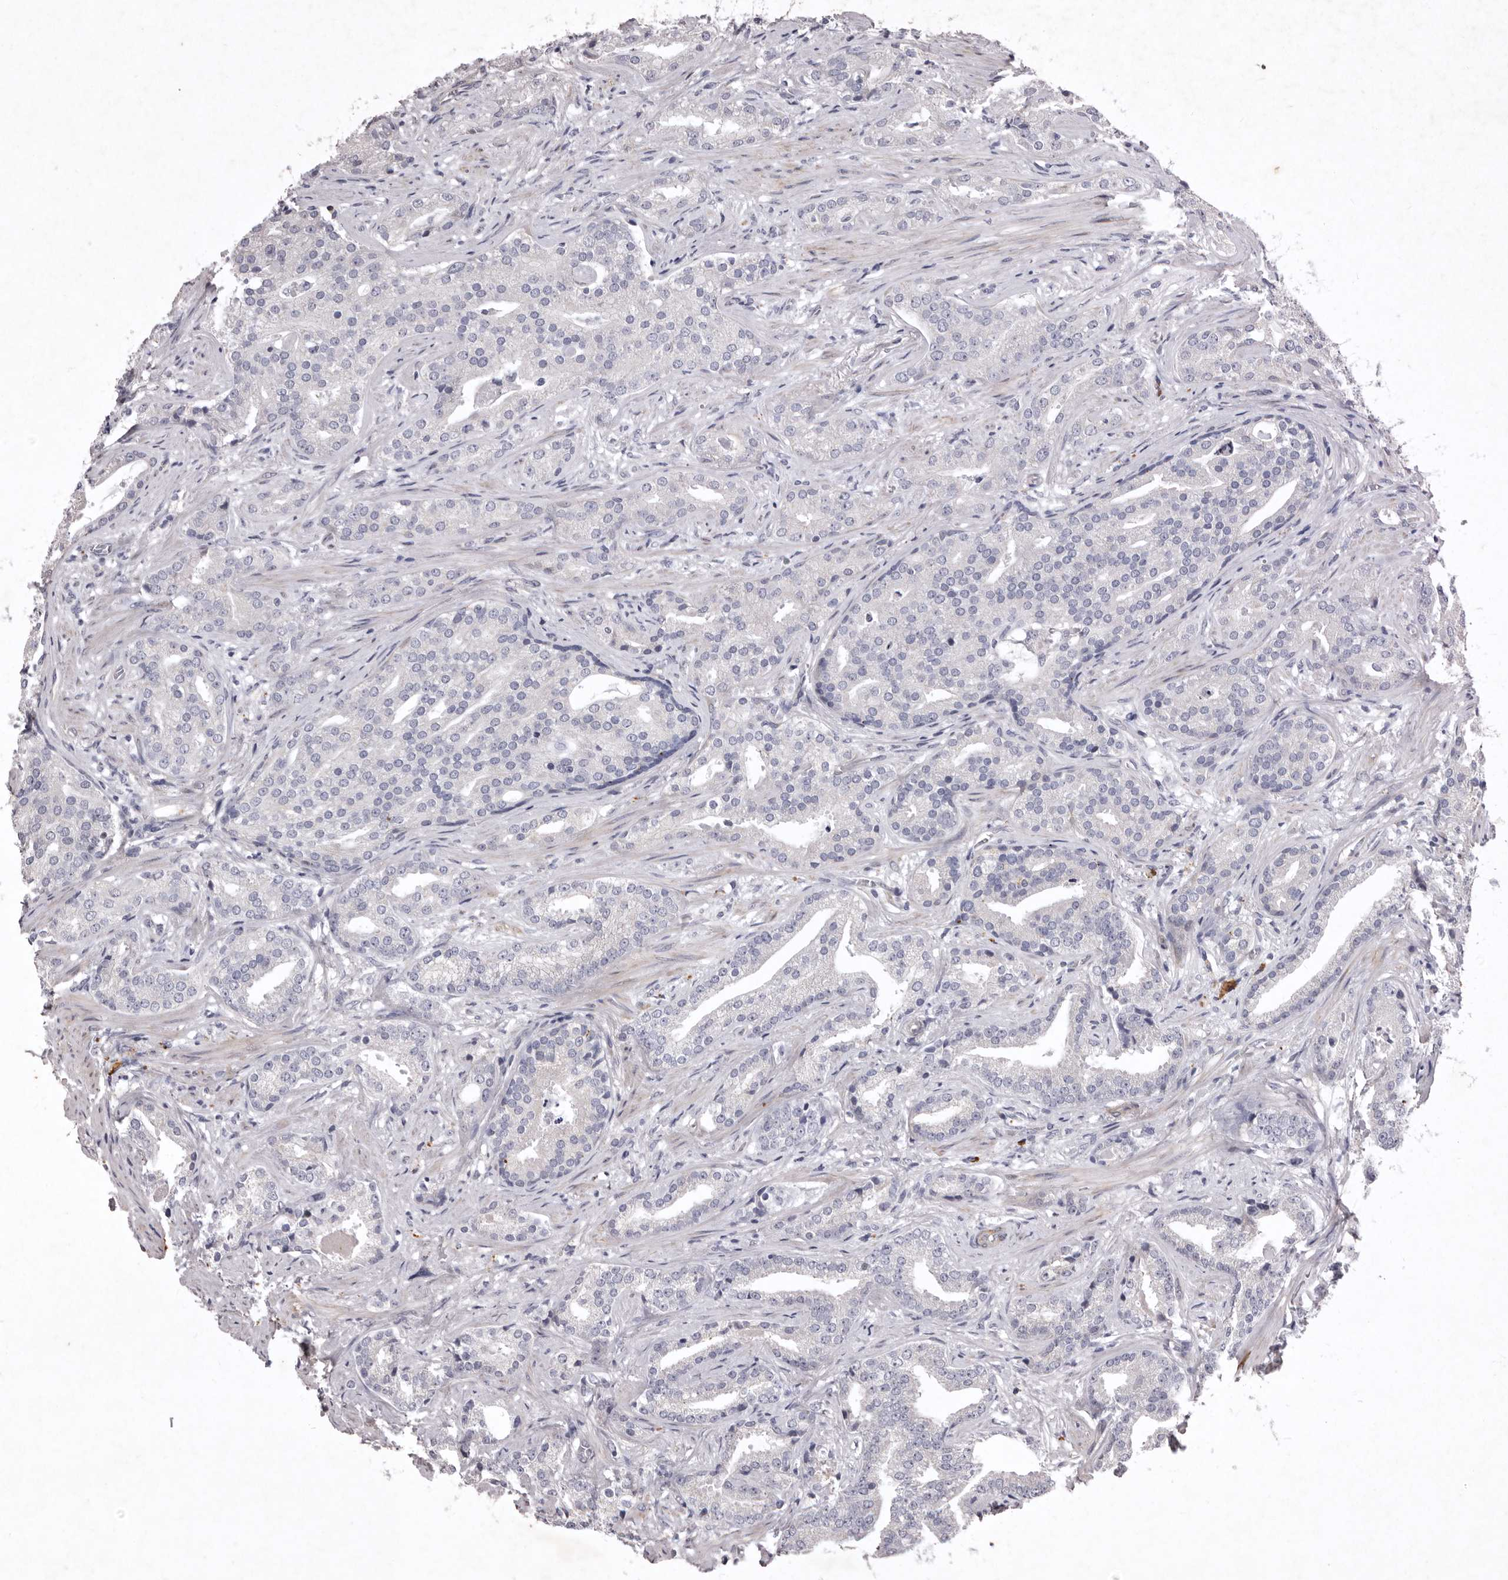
{"staining": {"intensity": "negative", "quantity": "none", "location": "none"}, "tissue": "prostate cancer", "cell_type": "Tumor cells", "image_type": "cancer", "snomed": [{"axis": "morphology", "description": "Adenocarcinoma, Low grade"}, {"axis": "topography", "description": "Prostate"}], "caption": "Immunohistochemical staining of low-grade adenocarcinoma (prostate) demonstrates no significant staining in tumor cells.", "gene": "NKAIN4", "patient": {"sex": "male", "age": 67}}